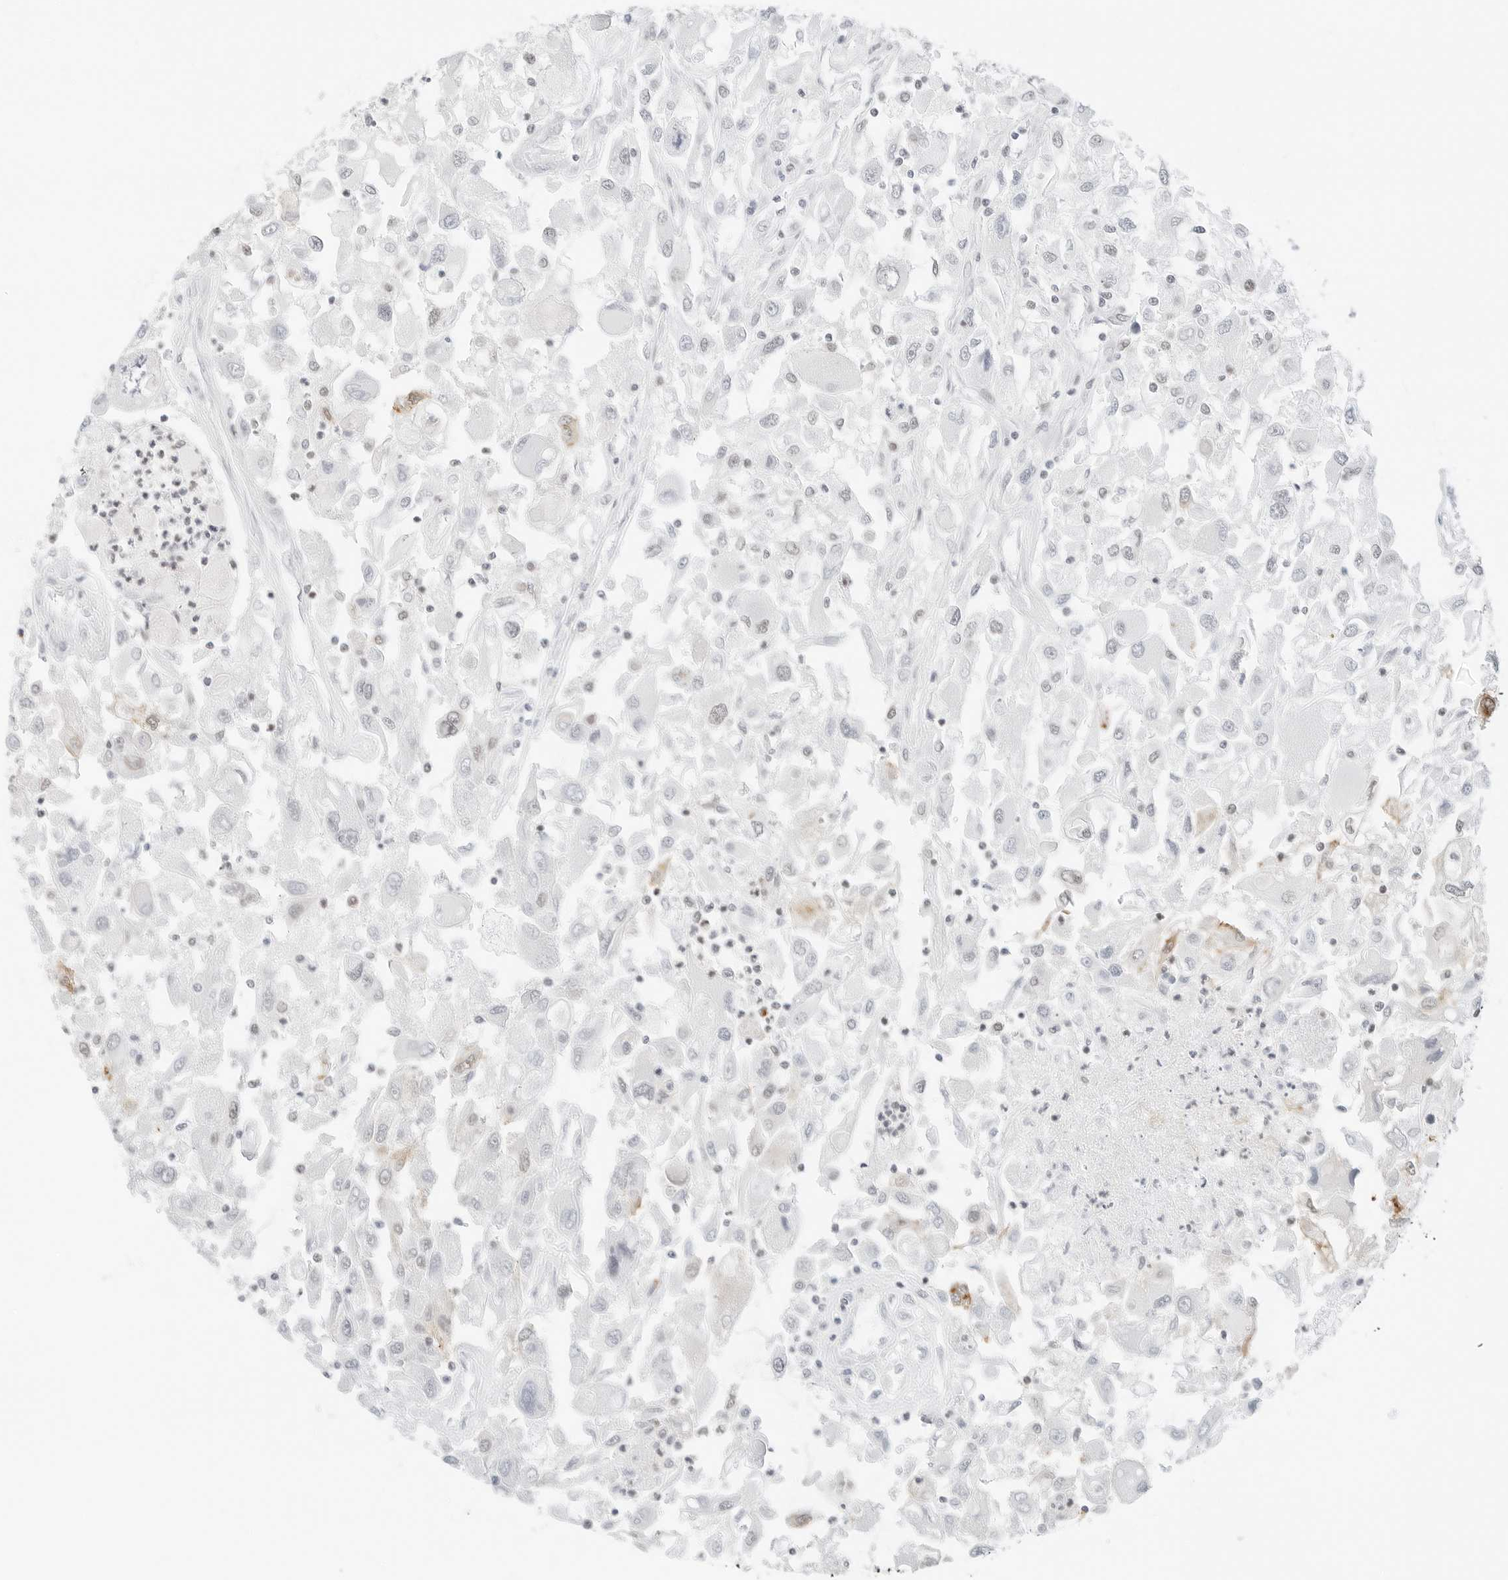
{"staining": {"intensity": "negative", "quantity": "none", "location": "none"}, "tissue": "renal cancer", "cell_type": "Tumor cells", "image_type": "cancer", "snomed": [{"axis": "morphology", "description": "Adenocarcinoma, NOS"}, {"axis": "topography", "description": "Kidney"}], "caption": "Tumor cells show no significant staining in renal adenocarcinoma.", "gene": "CRTC2", "patient": {"sex": "female", "age": 52}}